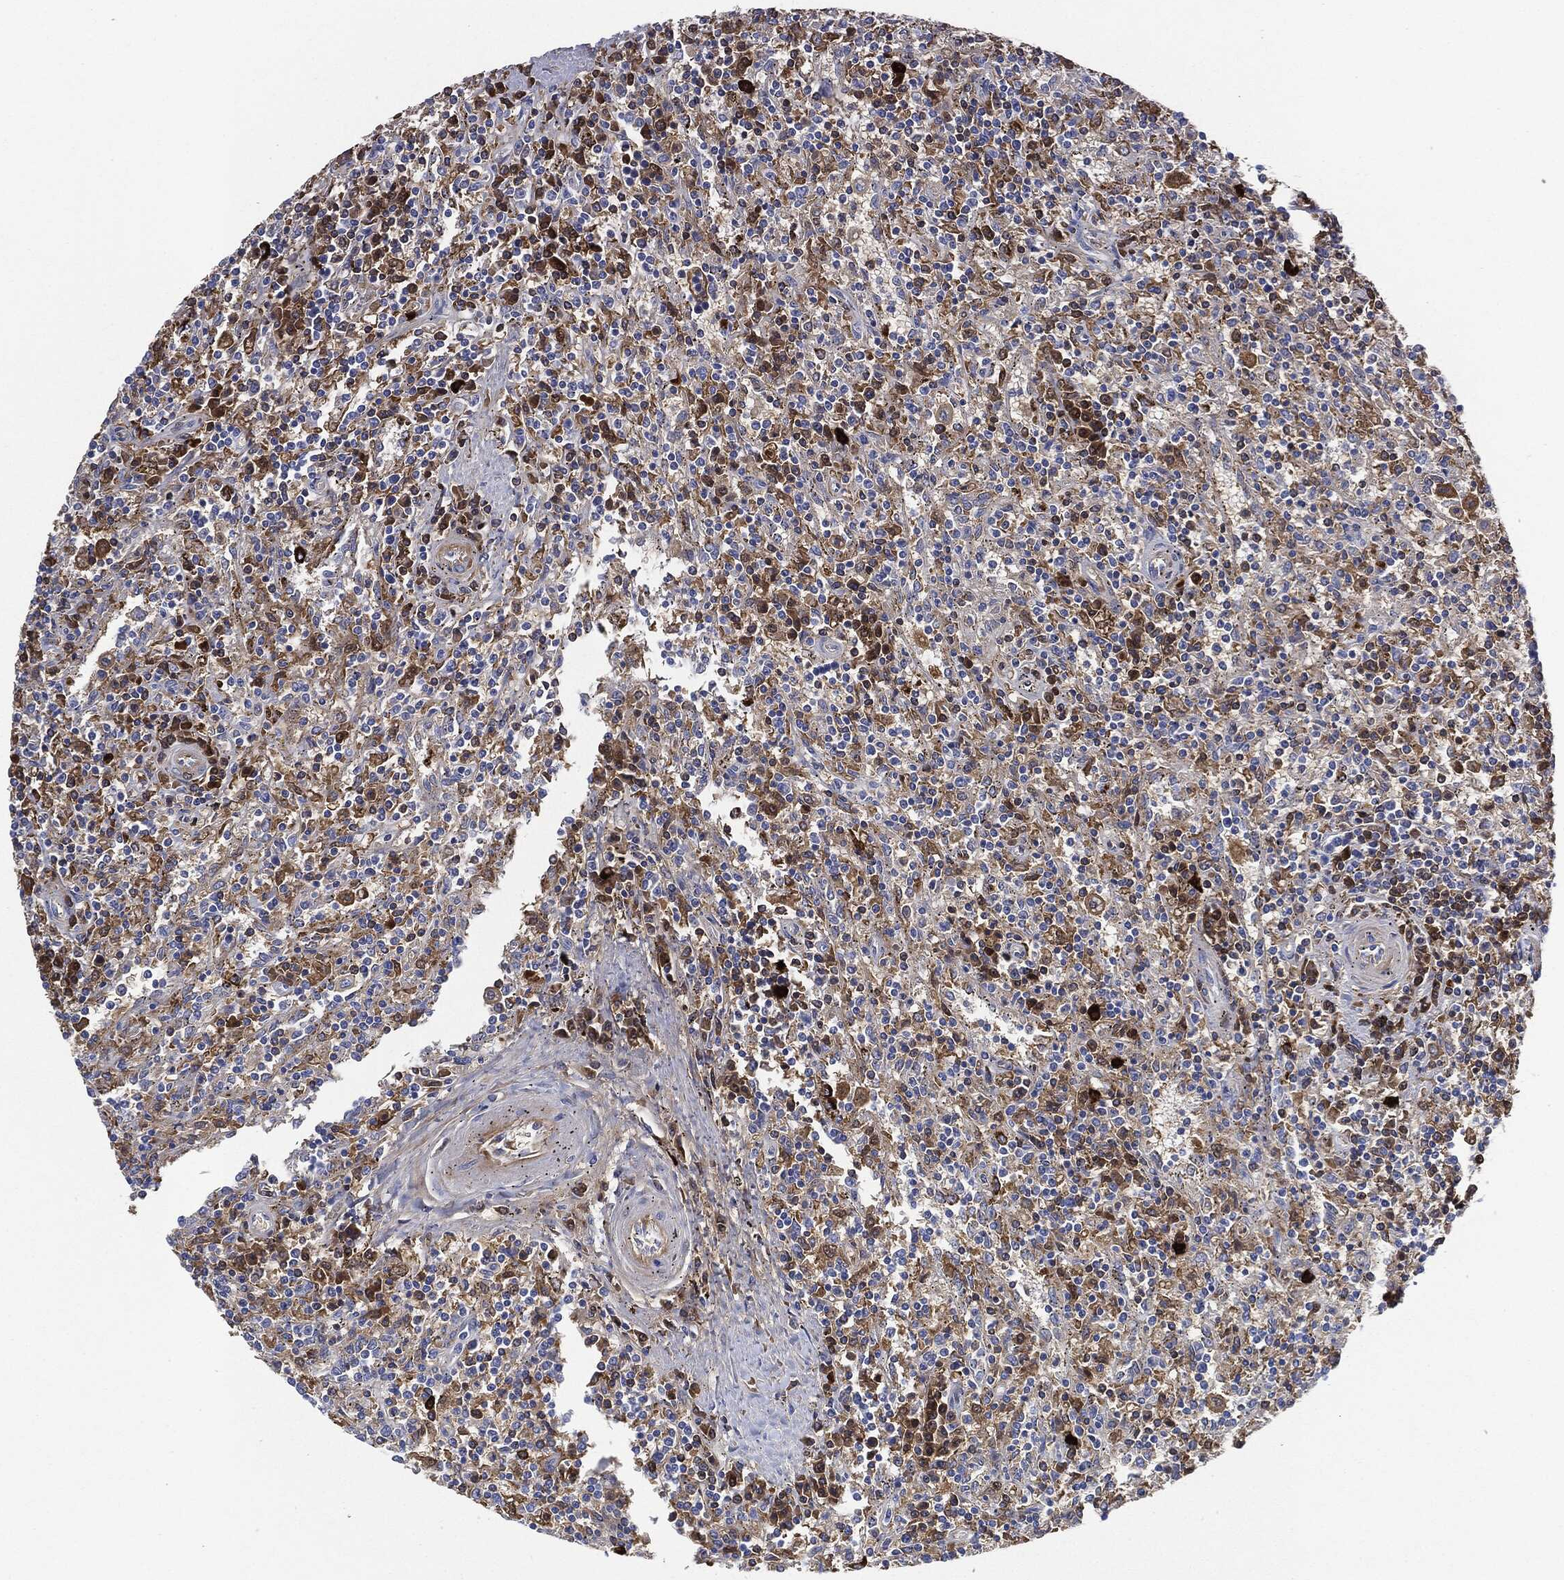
{"staining": {"intensity": "negative", "quantity": "none", "location": "none"}, "tissue": "lymphoma", "cell_type": "Tumor cells", "image_type": "cancer", "snomed": [{"axis": "morphology", "description": "Malignant lymphoma, non-Hodgkin's type, Low grade"}, {"axis": "topography", "description": "Spleen"}], "caption": "Immunohistochemistry image of neoplastic tissue: human lymphoma stained with DAB (3,3'-diaminobenzidine) displays no significant protein staining in tumor cells.", "gene": "IGLV6-57", "patient": {"sex": "male", "age": 62}}